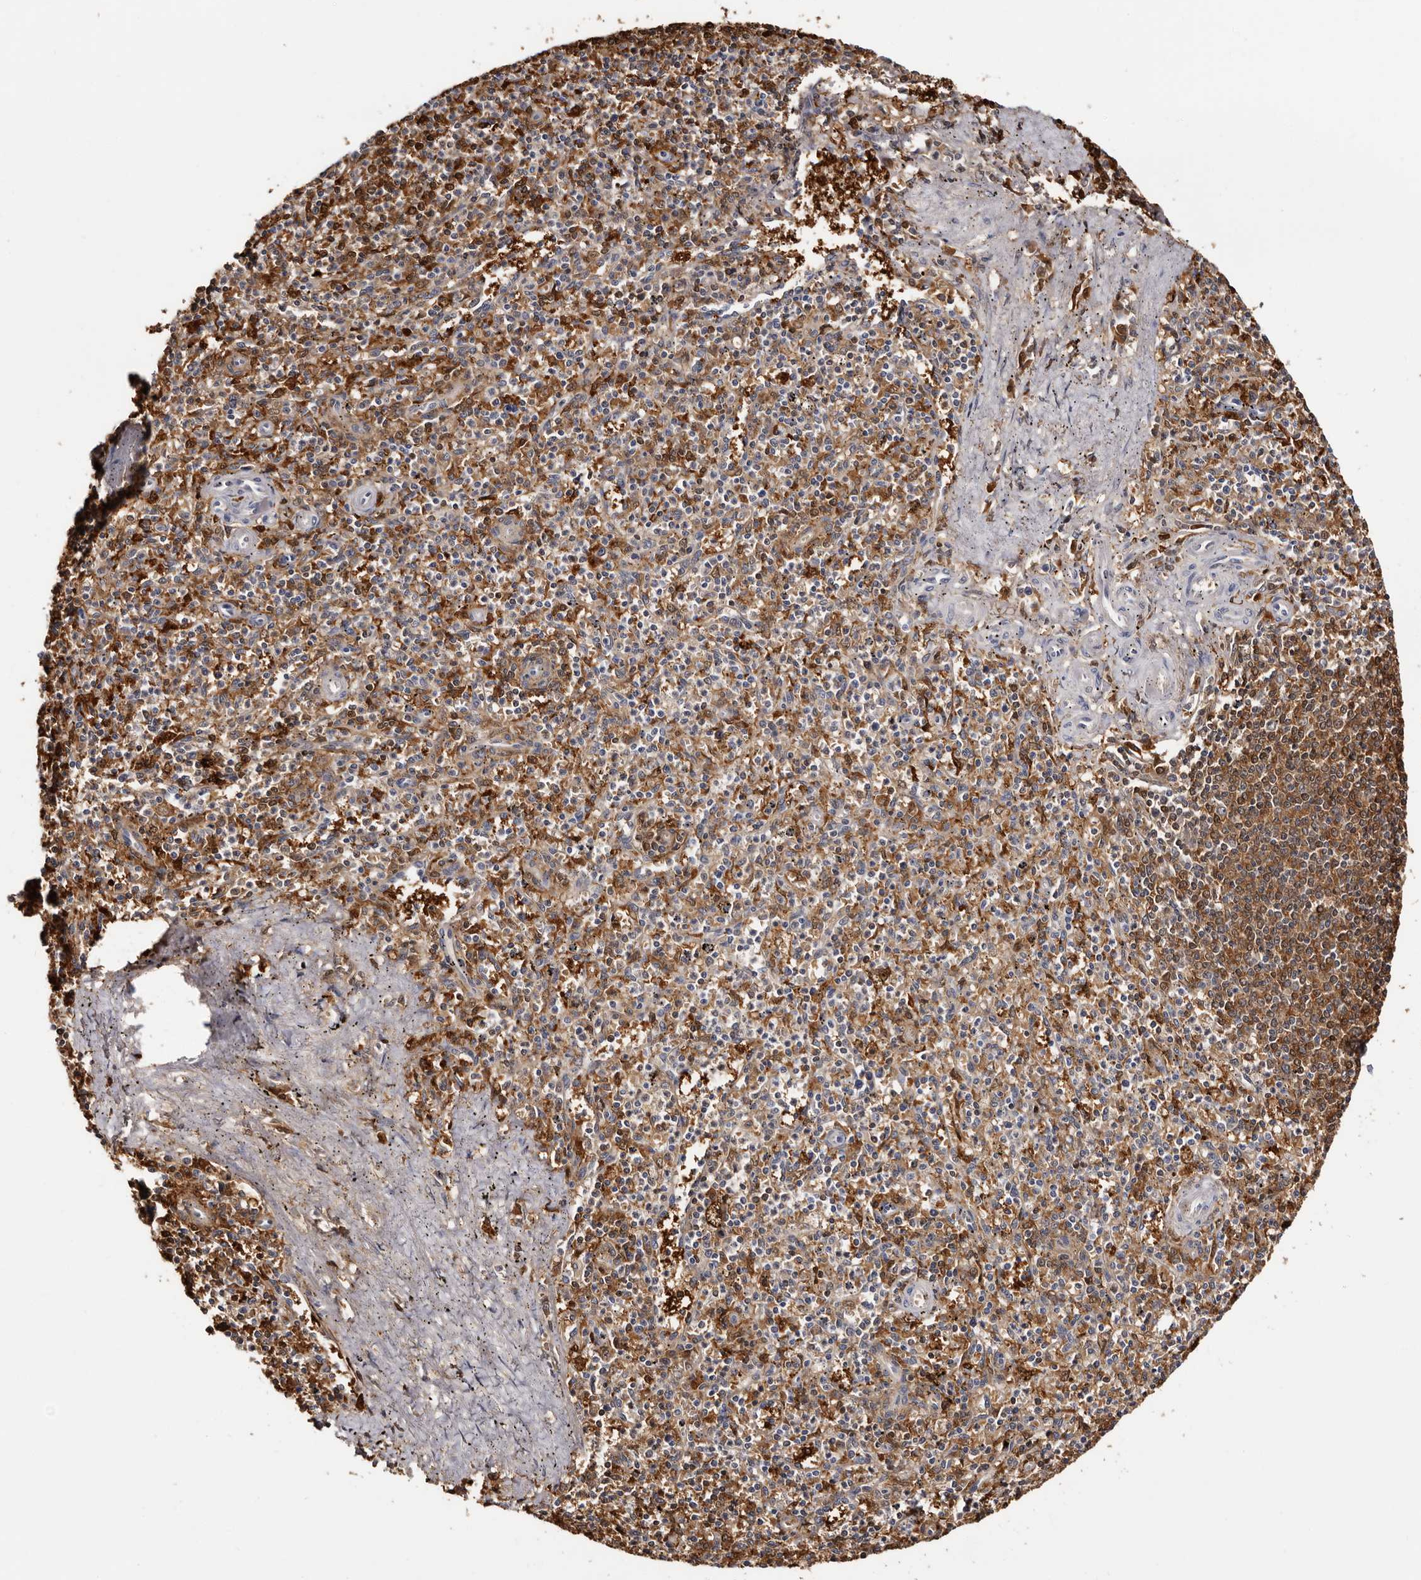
{"staining": {"intensity": "moderate", "quantity": "25%-75%", "location": "cytoplasmic/membranous"}, "tissue": "spleen", "cell_type": "Cells in red pulp", "image_type": "normal", "snomed": [{"axis": "morphology", "description": "Normal tissue, NOS"}, {"axis": "topography", "description": "Spleen"}], "caption": "Spleen stained for a protein (brown) demonstrates moderate cytoplasmic/membranous positive expression in approximately 25%-75% of cells in red pulp.", "gene": "DNPH1", "patient": {"sex": "male", "age": 72}}